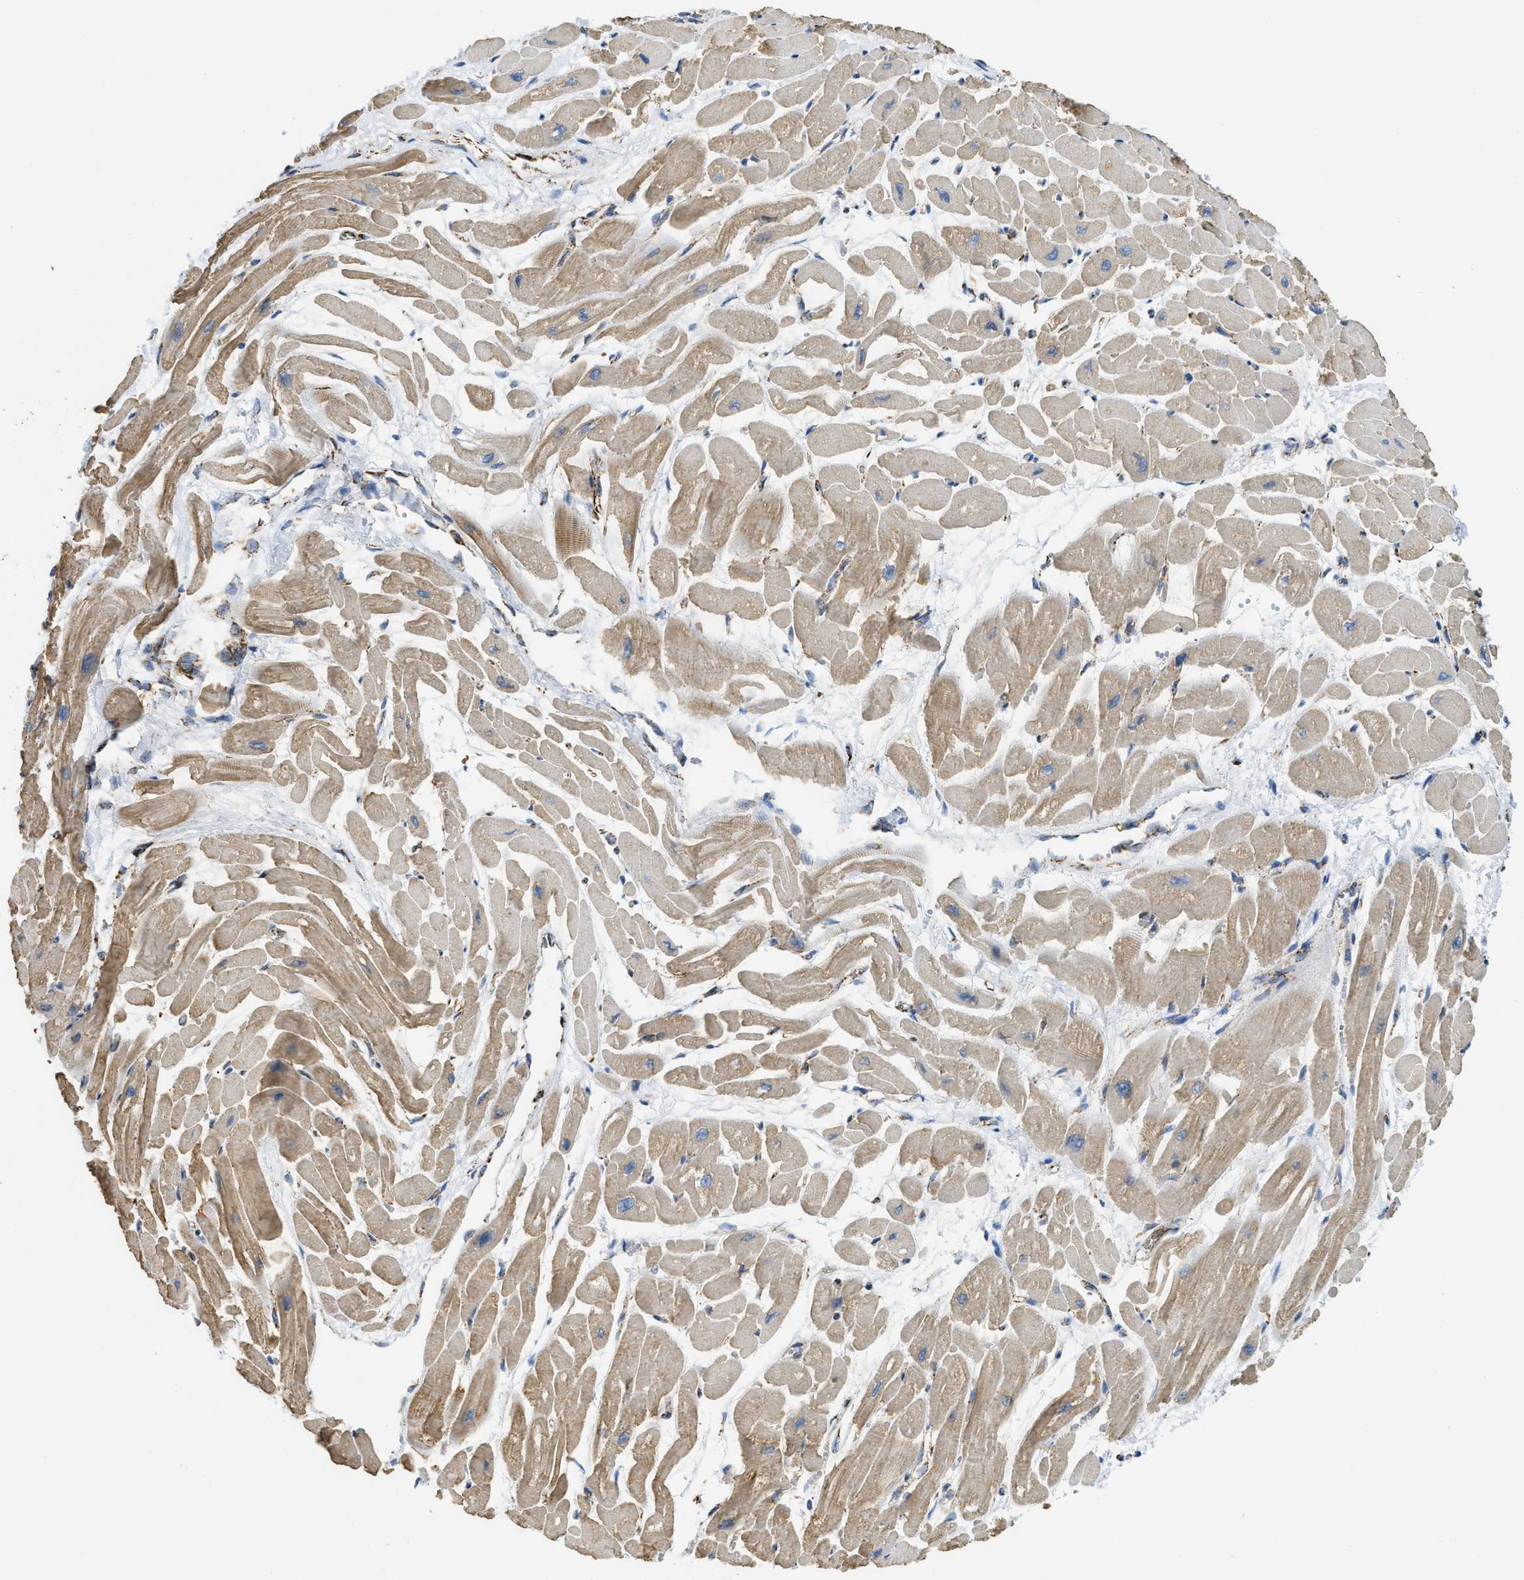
{"staining": {"intensity": "moderate", "quantity": ">75%", "location": "cytoplasmic/membranous"}, "tissue": "heart muscle", "cell_type": "Cardiomyocytes", "image_type": "normal", "snomed": [{"axis": "morphology", "description": "Normal tissue, NOS"}, {"axis": "topography", "description": "Heart"}], "caption": "A histopathology image of human heart muscle stained for a protein reveals moderate cytoplasmic/membranous brown staining in cardiomyocytes. Immunohistochemistry (ihc) stains the protein of interest in brown and the nuclei are stained blue.", "gene": "SQOR", "patient": {"sex": "male", "age": 45}}